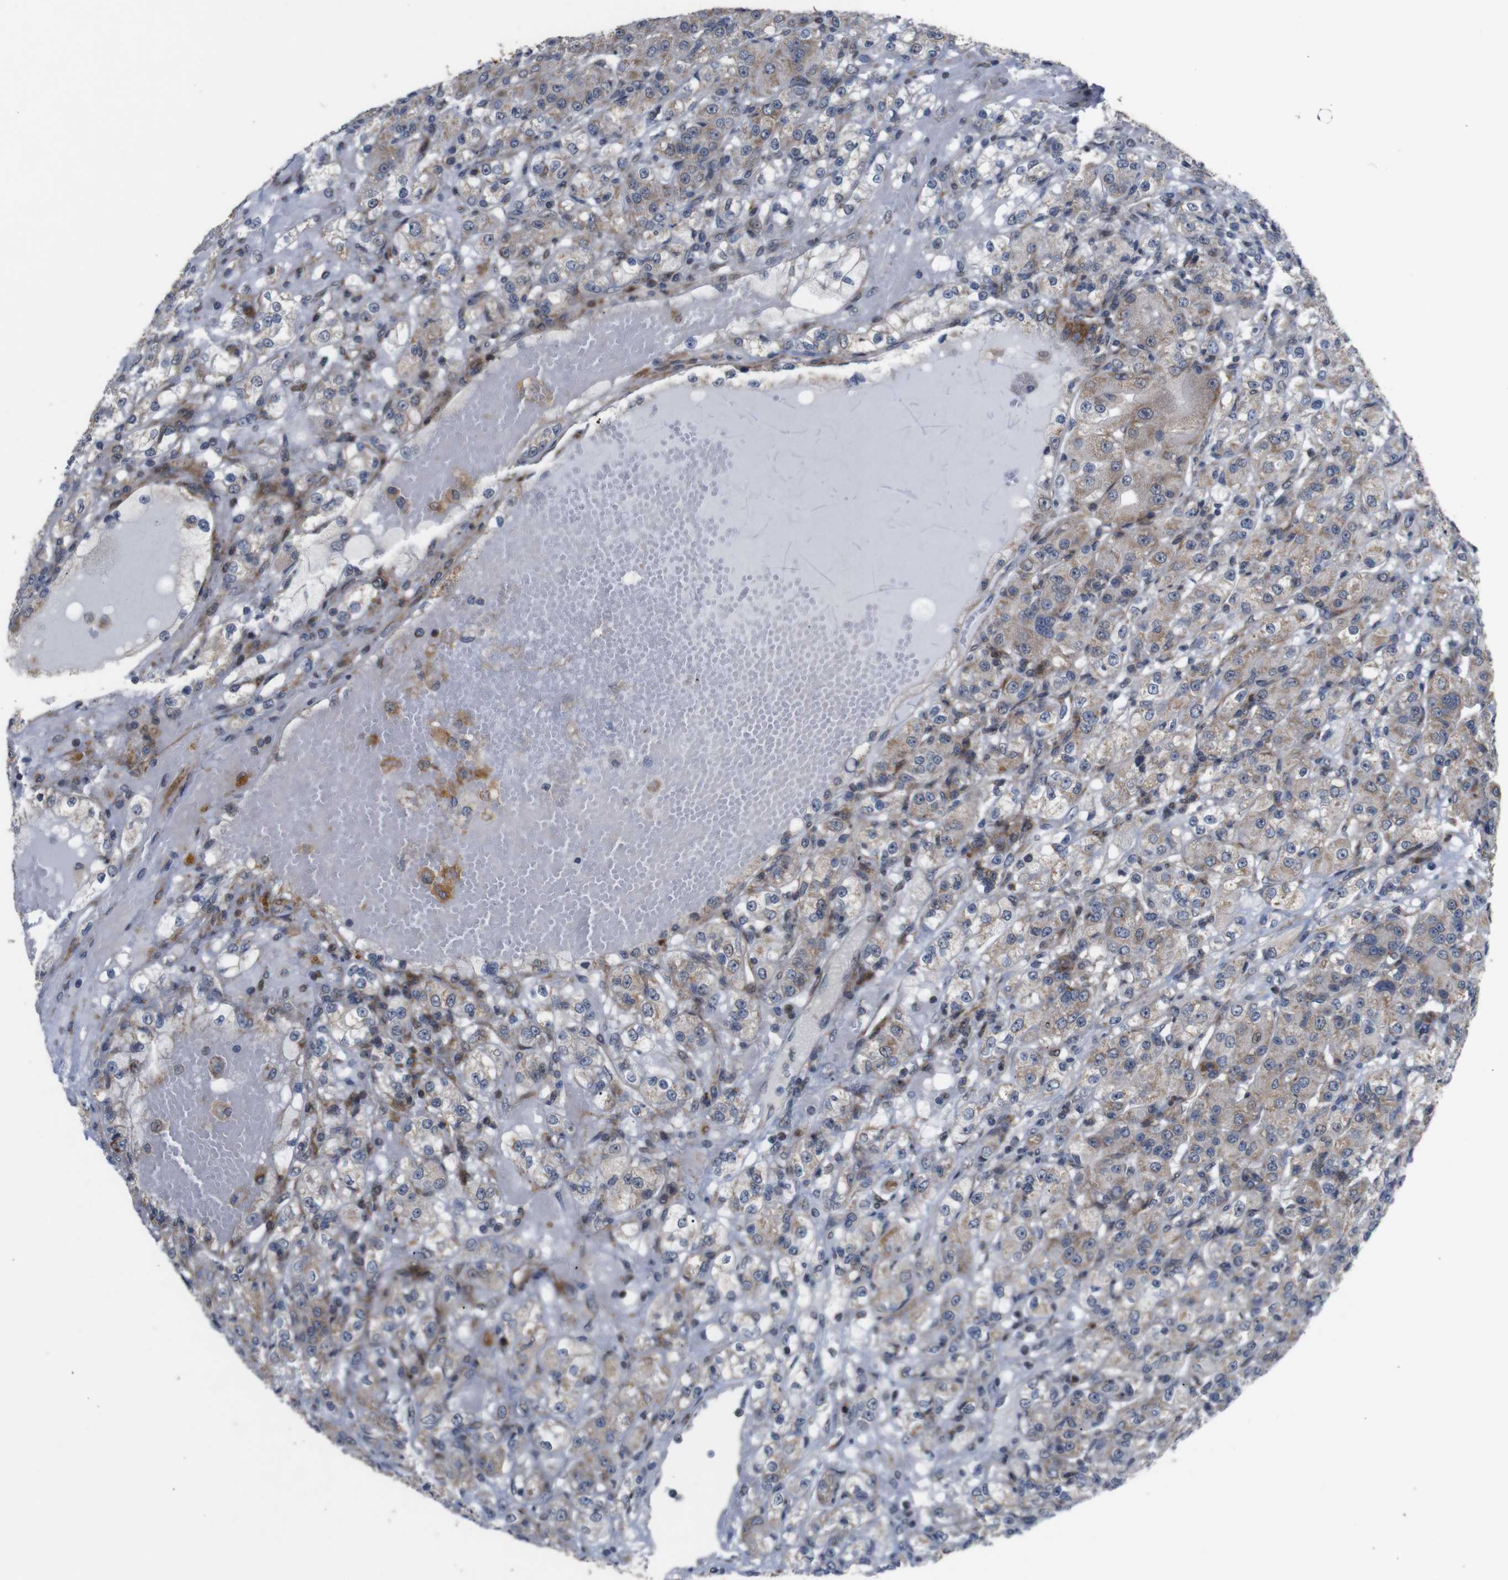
{"staining": {"intensity": "weak", "quantity": "25%-75%", "location": "cytoplasmic/membranous"}, "tissue": "renal cancer", "cell_type": "Tumor cells", "image_type": "cancer", "snomed": [{"axis": "morphology", "description": "Normal tissue, NOS"}, {"axis": "morphology", "description": "Adenocarcinoma, NOS"}, {"axis": "topography", "description": "Kidney"}], "caption": "Immunohistochemical staining of renal adenocarcinoma shows low levels of weak cytoplasmic/membranous protein positivity in about 25%-75% of tumor cells.", "gene": "ATP7B", "patient": {"sex": "male", "age": 61}}